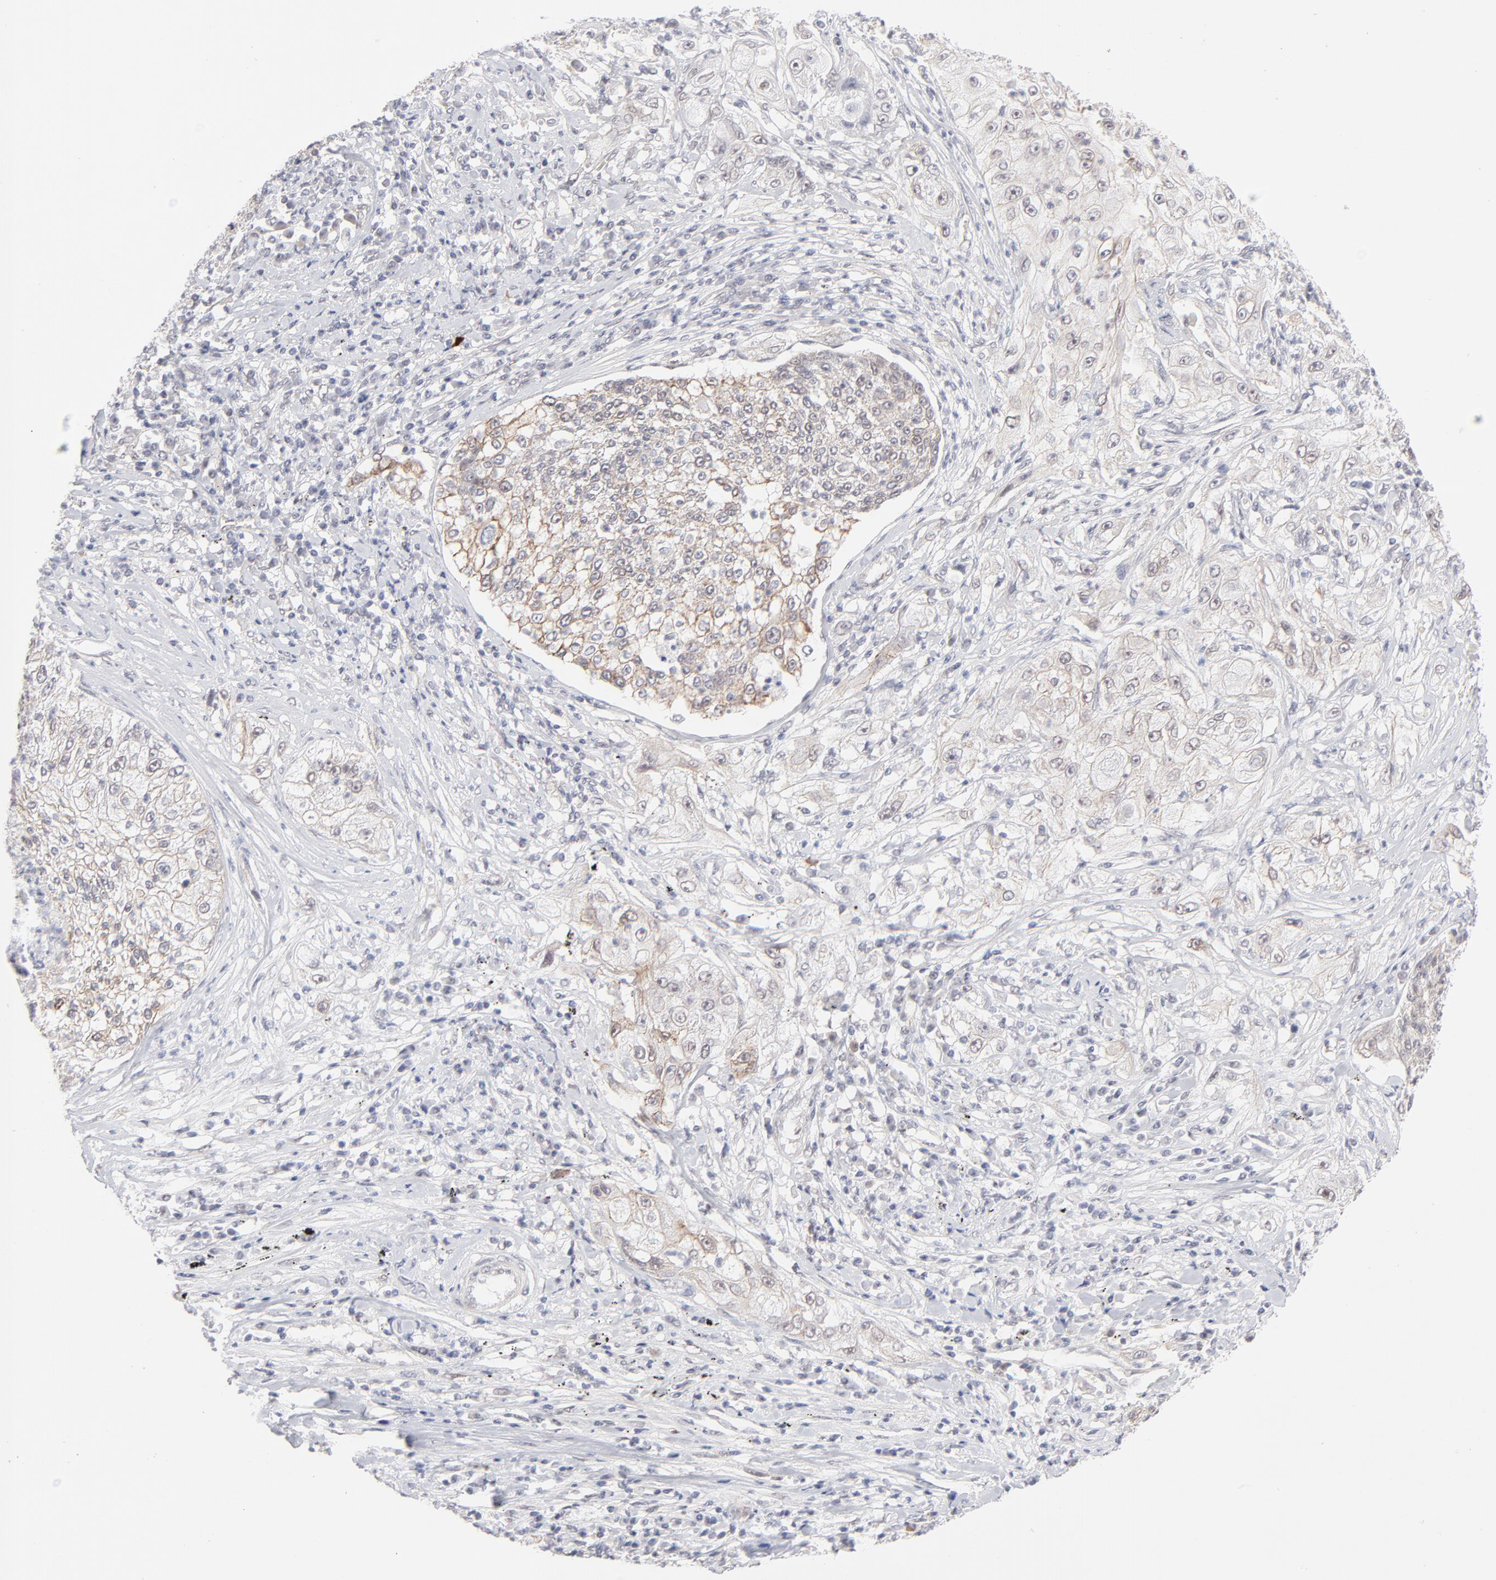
{"staining": {"intensity": "weak", "quantity": "25%-75%", "location": "cytoplasmic/membranous"}, "tissue": "lung cancer", "cell_type": "Tumor cells", "image_type": "cancer", "snomed": [{"axis": "morphology", "description": "Inflammation, NOS"}, {"axis": "morphology", "description": "Squamous cell carcinoma, NOS"}, {"axis": "topography", "description": "Lymph node"}, {"axis": "topography", "description": "Soft tissue"}, {"axis": "topography", "description": "Lung"}], "caption": "Protein expression analysis of human squamous cell carcinoma (lung) reveals weak cytoplasmic/membranous expression in approximately 25%-75% of tumor cells.", "gene": "NBN", "patient": {"sex": "male", "age": 66}}